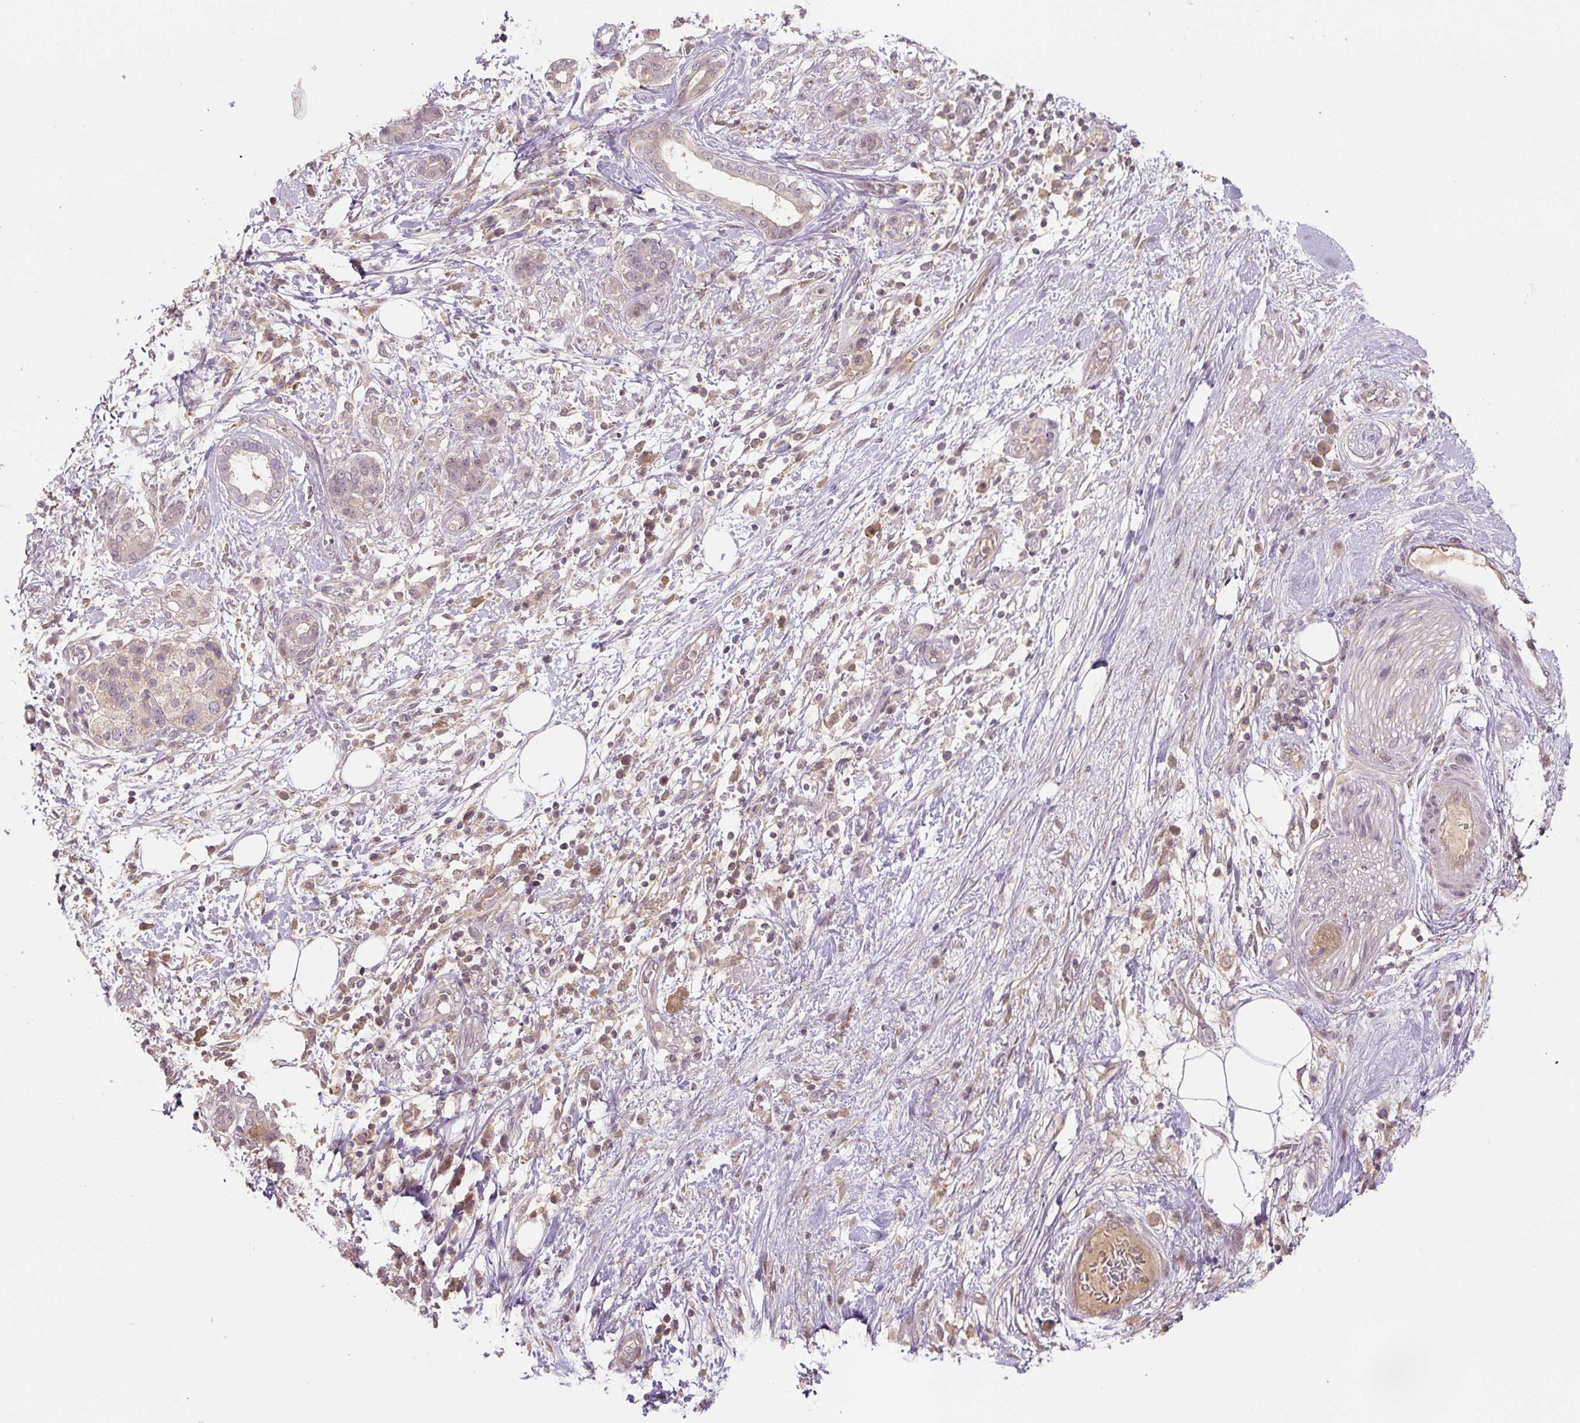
{"staining": {"intensity": "negative", "quantity": "none", "location": "none"}, "tissue": "pancreatic cancer", "cell_type": "Tumor cells", "image_type": "cancer", "snomed": [{"axis": "morphology", "description": "Adenocarcinoma, NOS"}, {"axis": "topography", "description": "Pancreas"}], "caption": "Immunohistochemical staining of pancreatic cancer (adenocarcinoma) shows no significant staining in tumor cells. (Stains: DAB (3,3'-diaminobenzidine) IHC with hematoxylin counter stain, Microscopy: brightfield microscopy at high magnification).", "gene": "C2orf73", "patient": {"sex": "female", "age": 73}}